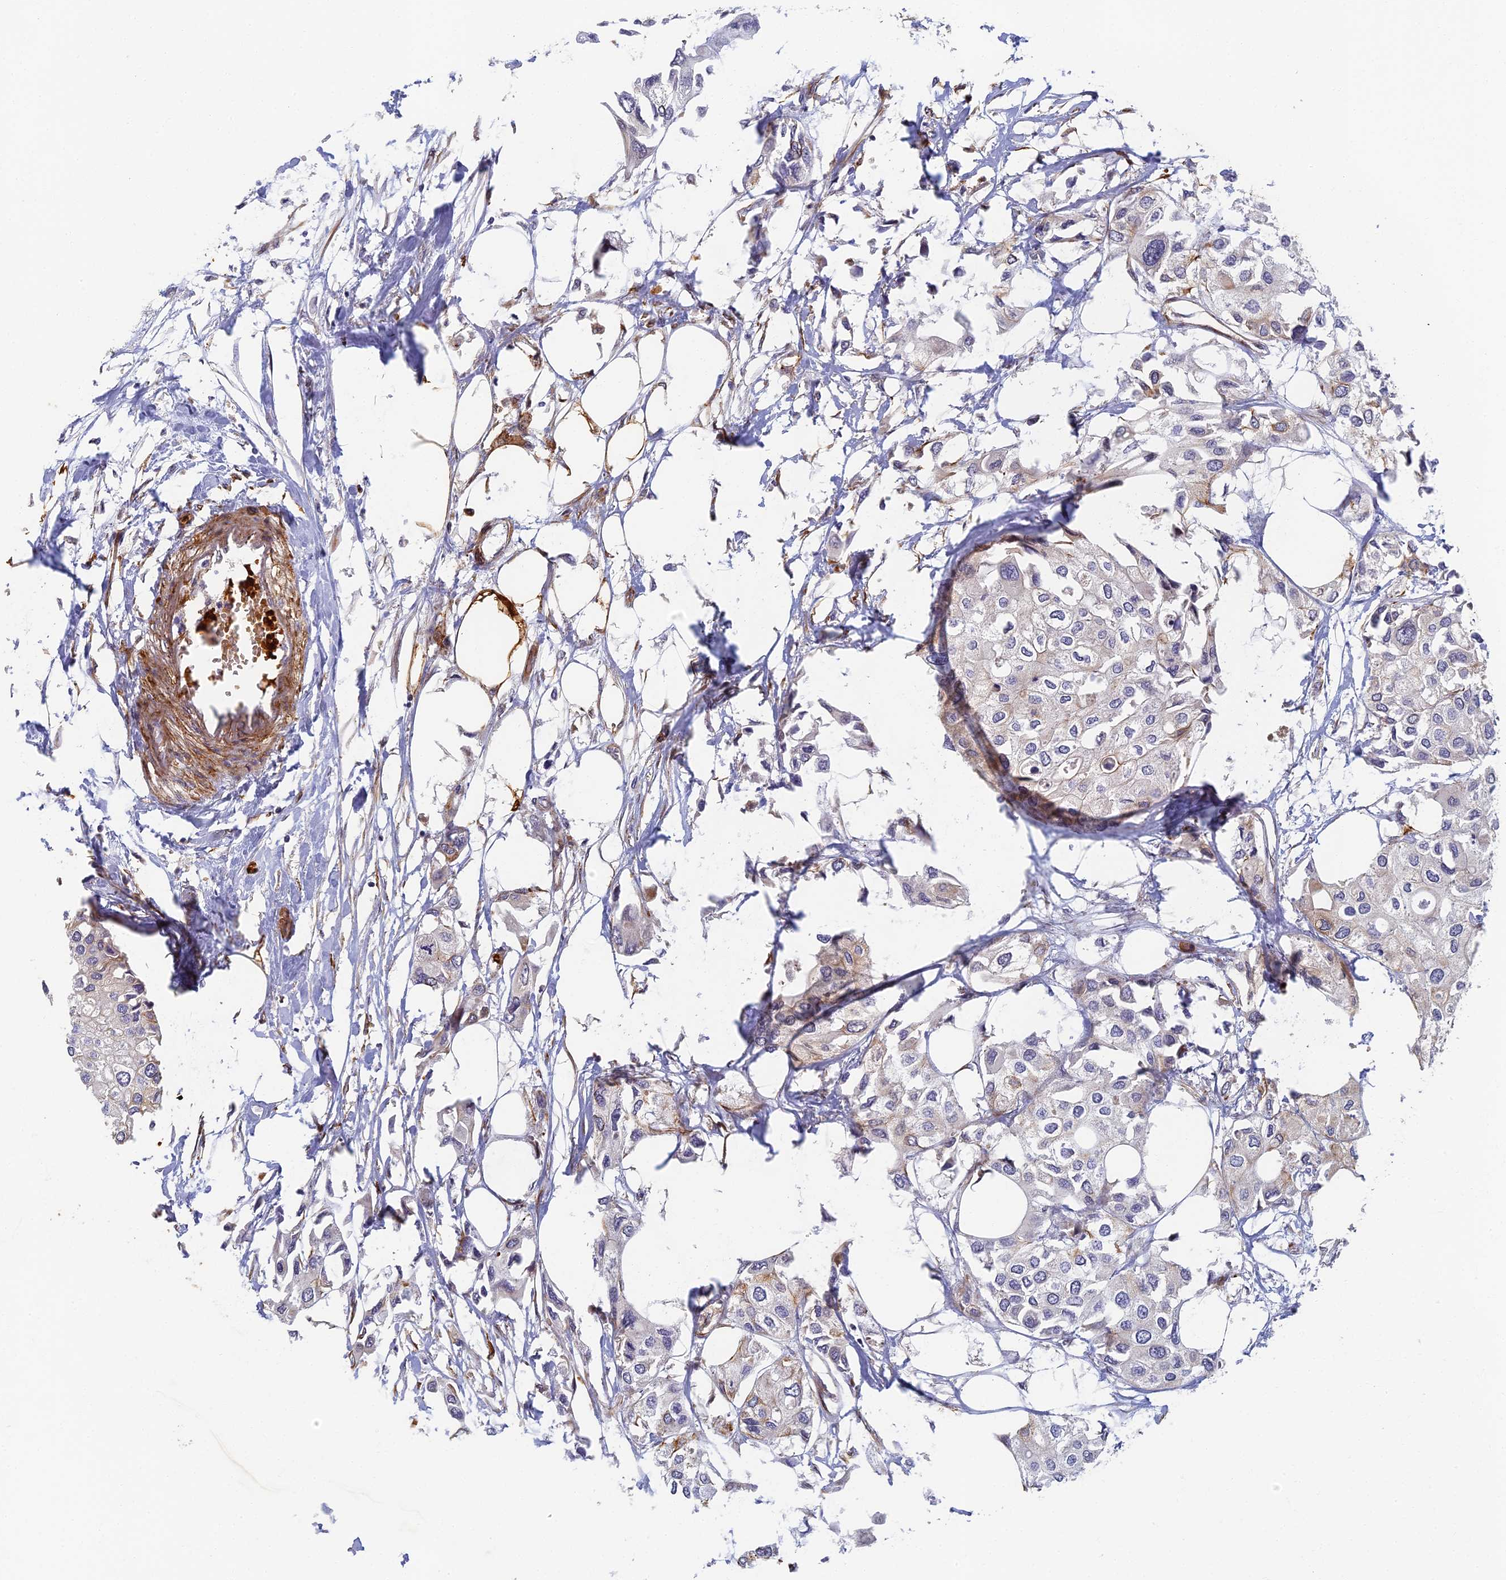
{"staining": {"intensity": "negative", "quantity": "none", "location": "none"}, "tissue": "urothelial cancer", "cell_type": "Tumor cells", "image_type": "cancer", "snomed": [{"axis": "morphology", "description": "Urothelial carcinoma, High grade"}, {"axis": "topography", "description": "Urinary bladder"}], "caption": "The micrograph shows no significant positivity in tumor cells of urothelial cancer.", "gene": "ABCB10", "patient": {"sex": "male", "age": 64}}